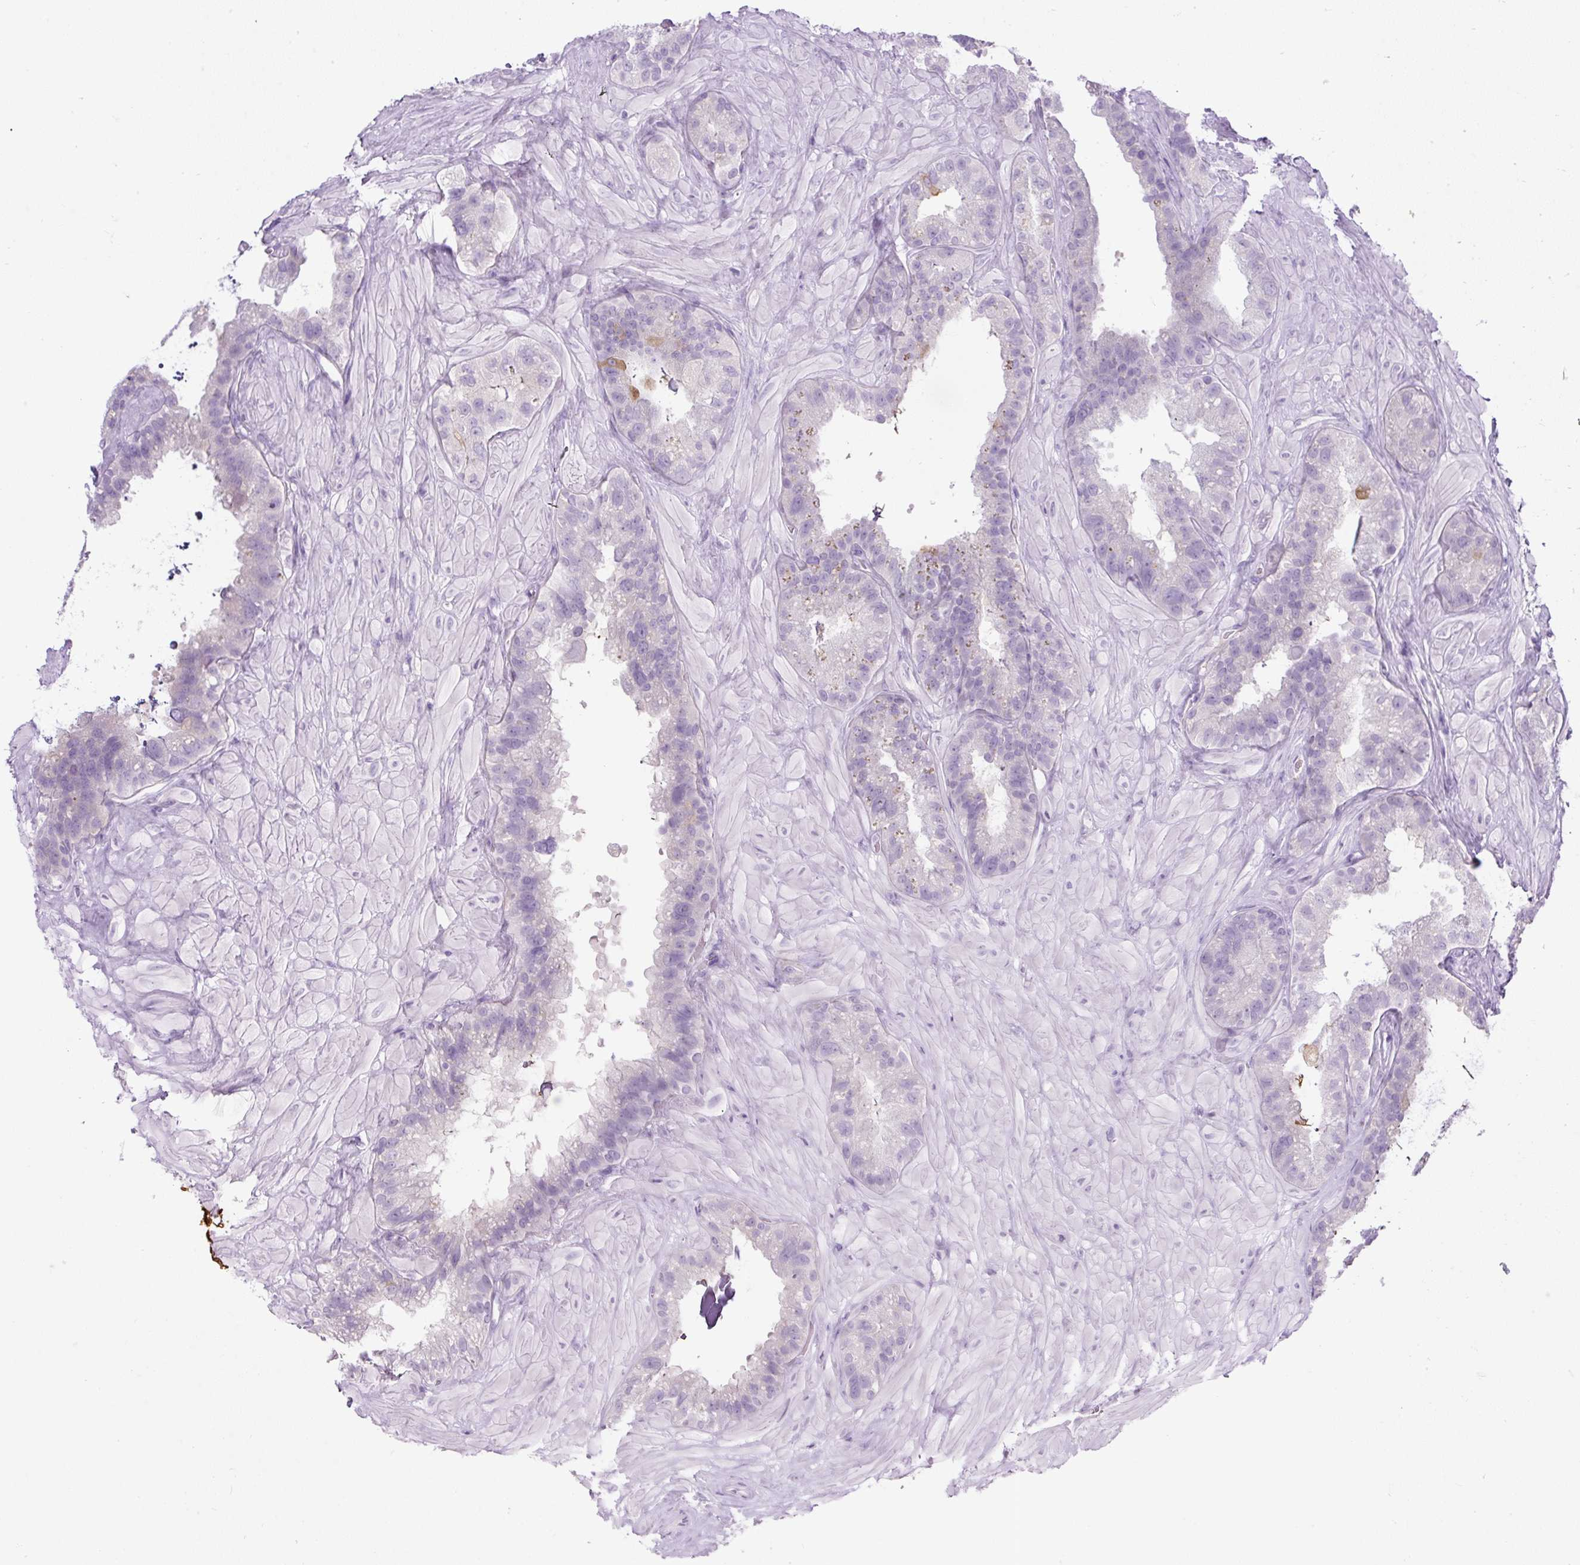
{"staining": {"intensity": "negative", "quantity": "none", "location": "none"}, "tissue": "seminal vesicle", "cell_type": "Glandular cells", "image_type": "normal", "snomed": [{"axis": "morphology", "description": "Normal tissue, NOS"}, {"axis": "topography", "description": "Seminal veicle"}, {"axis": "topography", "description": "Peripheral nerve tissue"}], "caption": "Unremarkable seminal vesicle was stained to show a protein in brown. There is no significant expression in glandular cells. The staining is performed using DAB brown chromogen with nuclei counter-stained in using hematoxylin.", "gene": "COL9A2", "patient": {"sex": "male", "age": 76}}